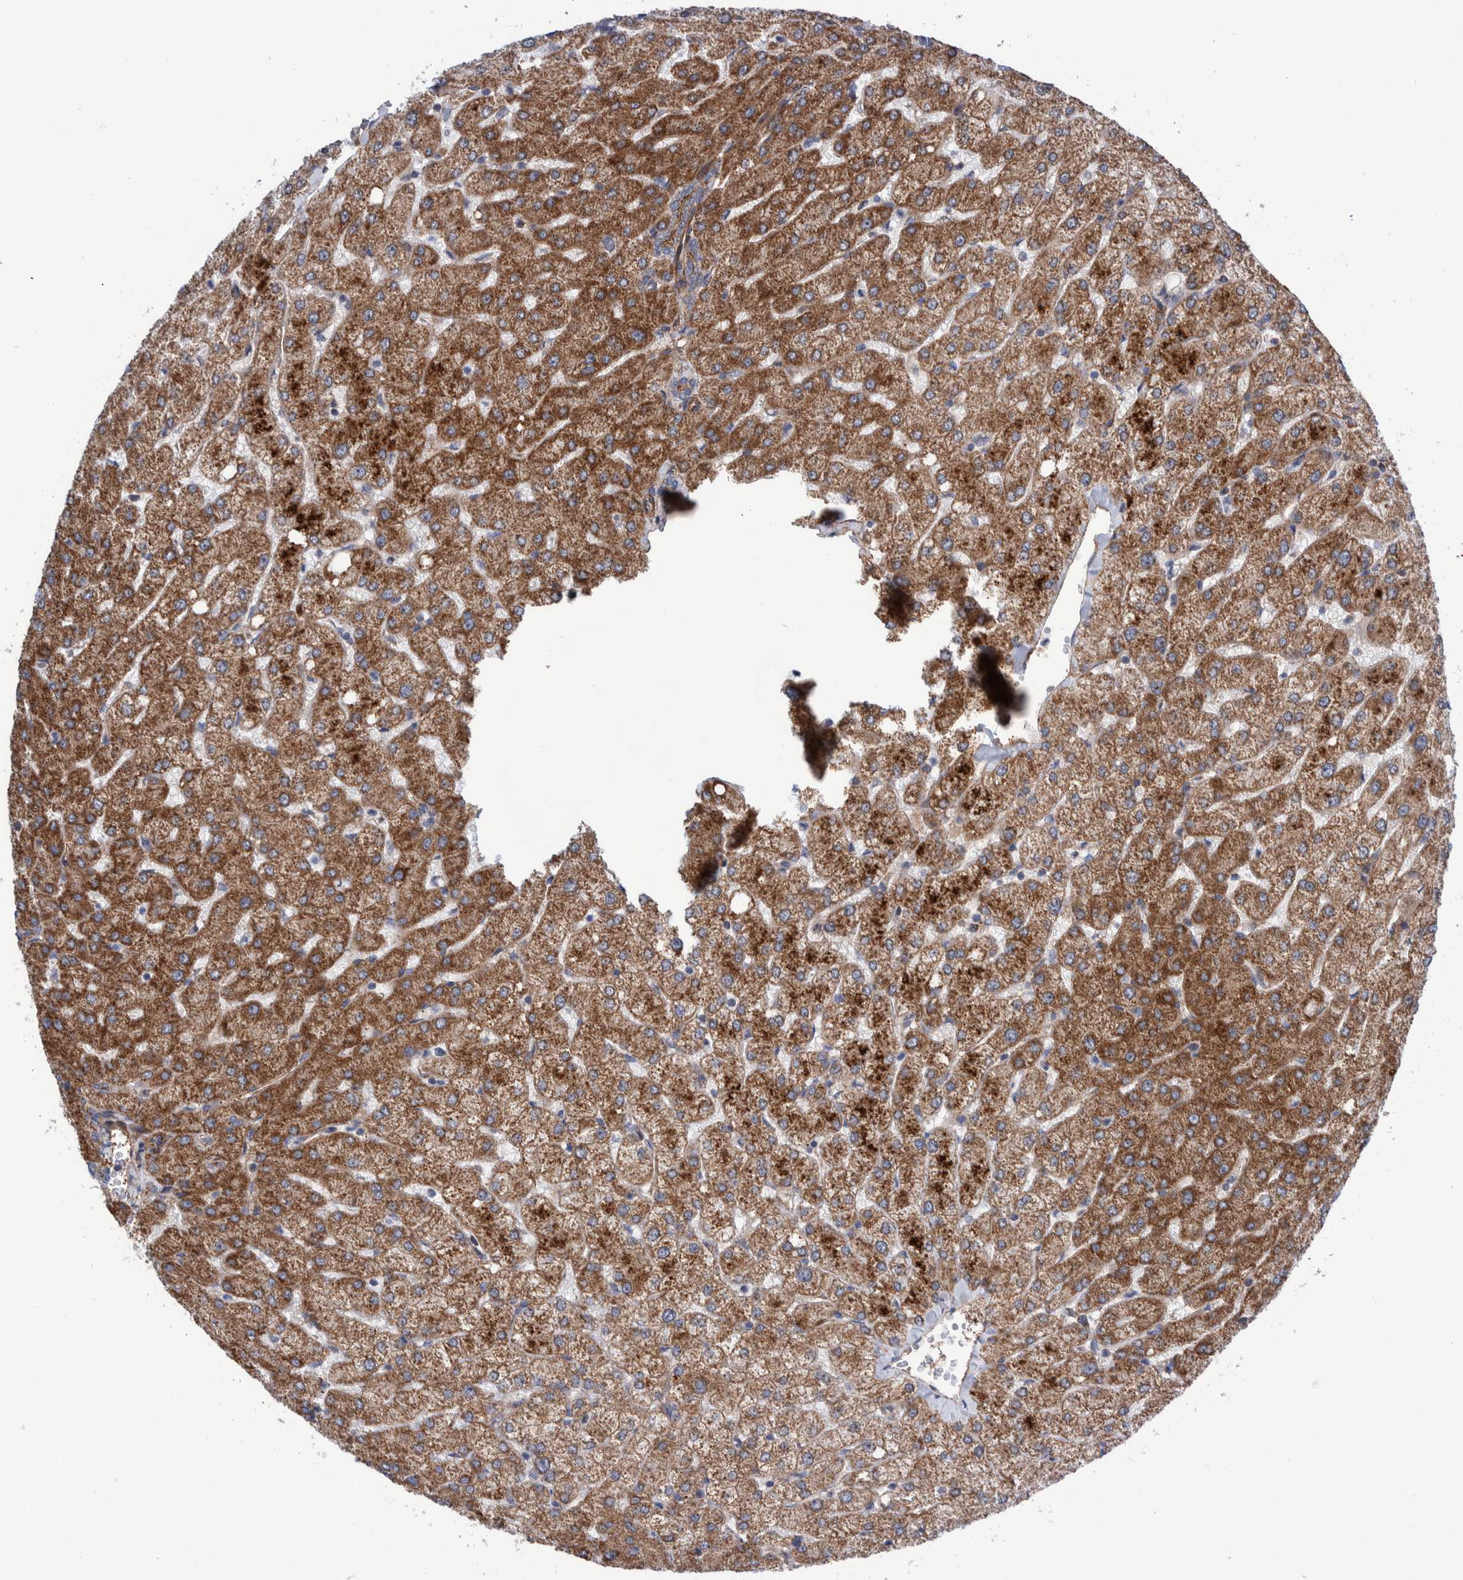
{"staining": {"intensity": "negative", "quantity": "none", "location": "none"}, "tissue": "liver", "cell_type": "Cholangiocytes", "image_type": "normal", "snomed": [{"axis": "morphology", "description": "Normal tissue, NOS"}, {"axis": "topography", "description": "Liver"}], "caption": "Immunohistochemistry photomicrograph of benign liver: human liver stained with DAB demonstrates no significant protein staining in cholangiocytes.", "gene": "ENSG00000262660", "patient": {"sex": "female", "age": 54}}